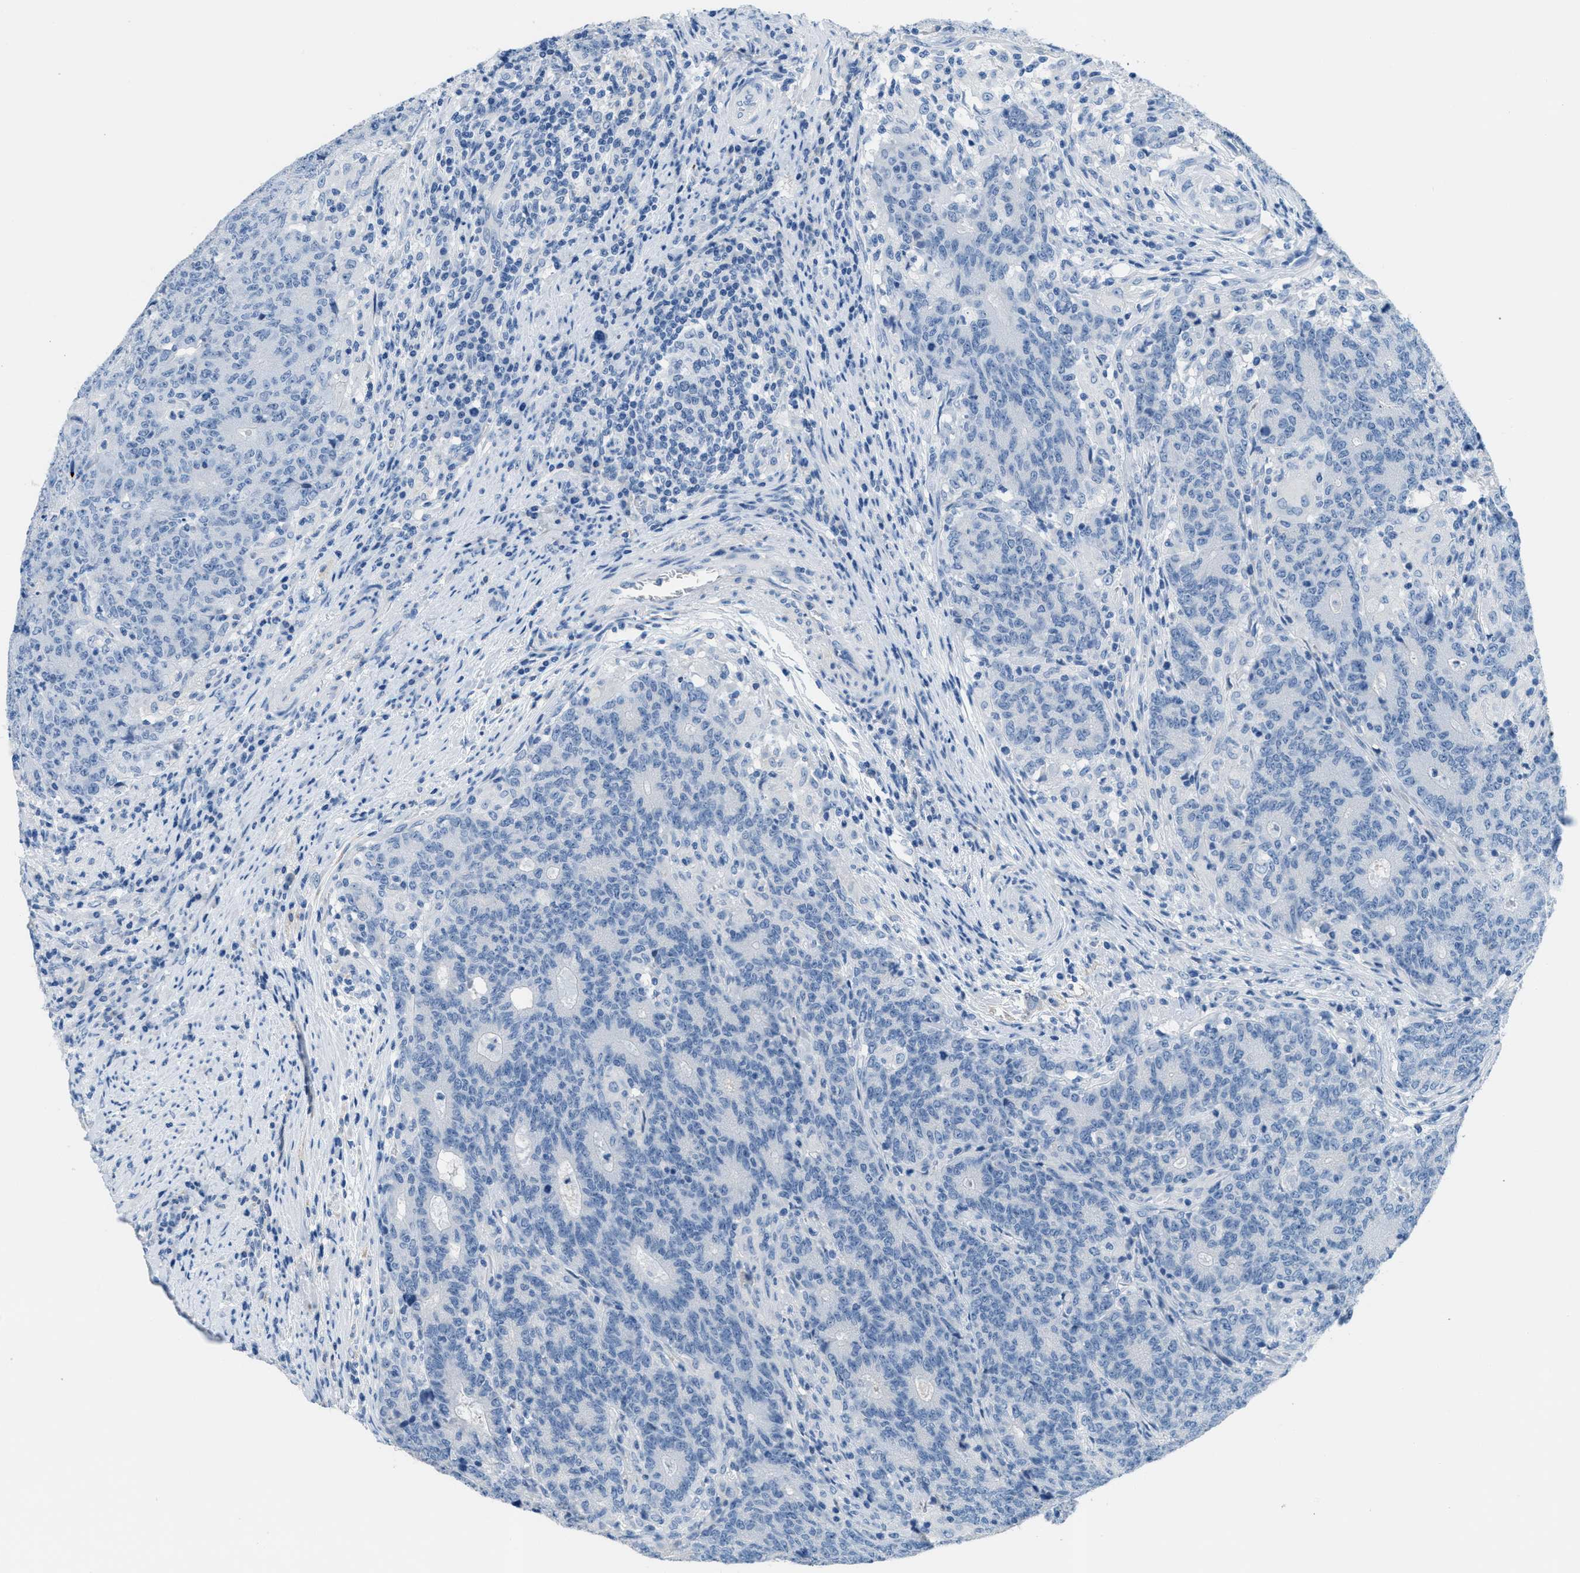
{"staining": {"intensity": "negative", "quantity": "none", "location": "none"}, "tissue": "colorectal cancer", "cell_type": "Tumor cells", "image_type": "cancer", "snomed": [{"axis": "morphology", "description": "Normal tissue, NOS"}, {"axis": "morphology", "description": "Adenocarcinoma, NOS"}, {"axis": "topography", "description": "Colon"}], "caption": "DAB immunohistochemical staining of colorectal cancer (adenocarcinoma) reveals no significant positivity in tumor cells.", "gene": "MGARP", "patient": {"sex": "female", "age": 75}}